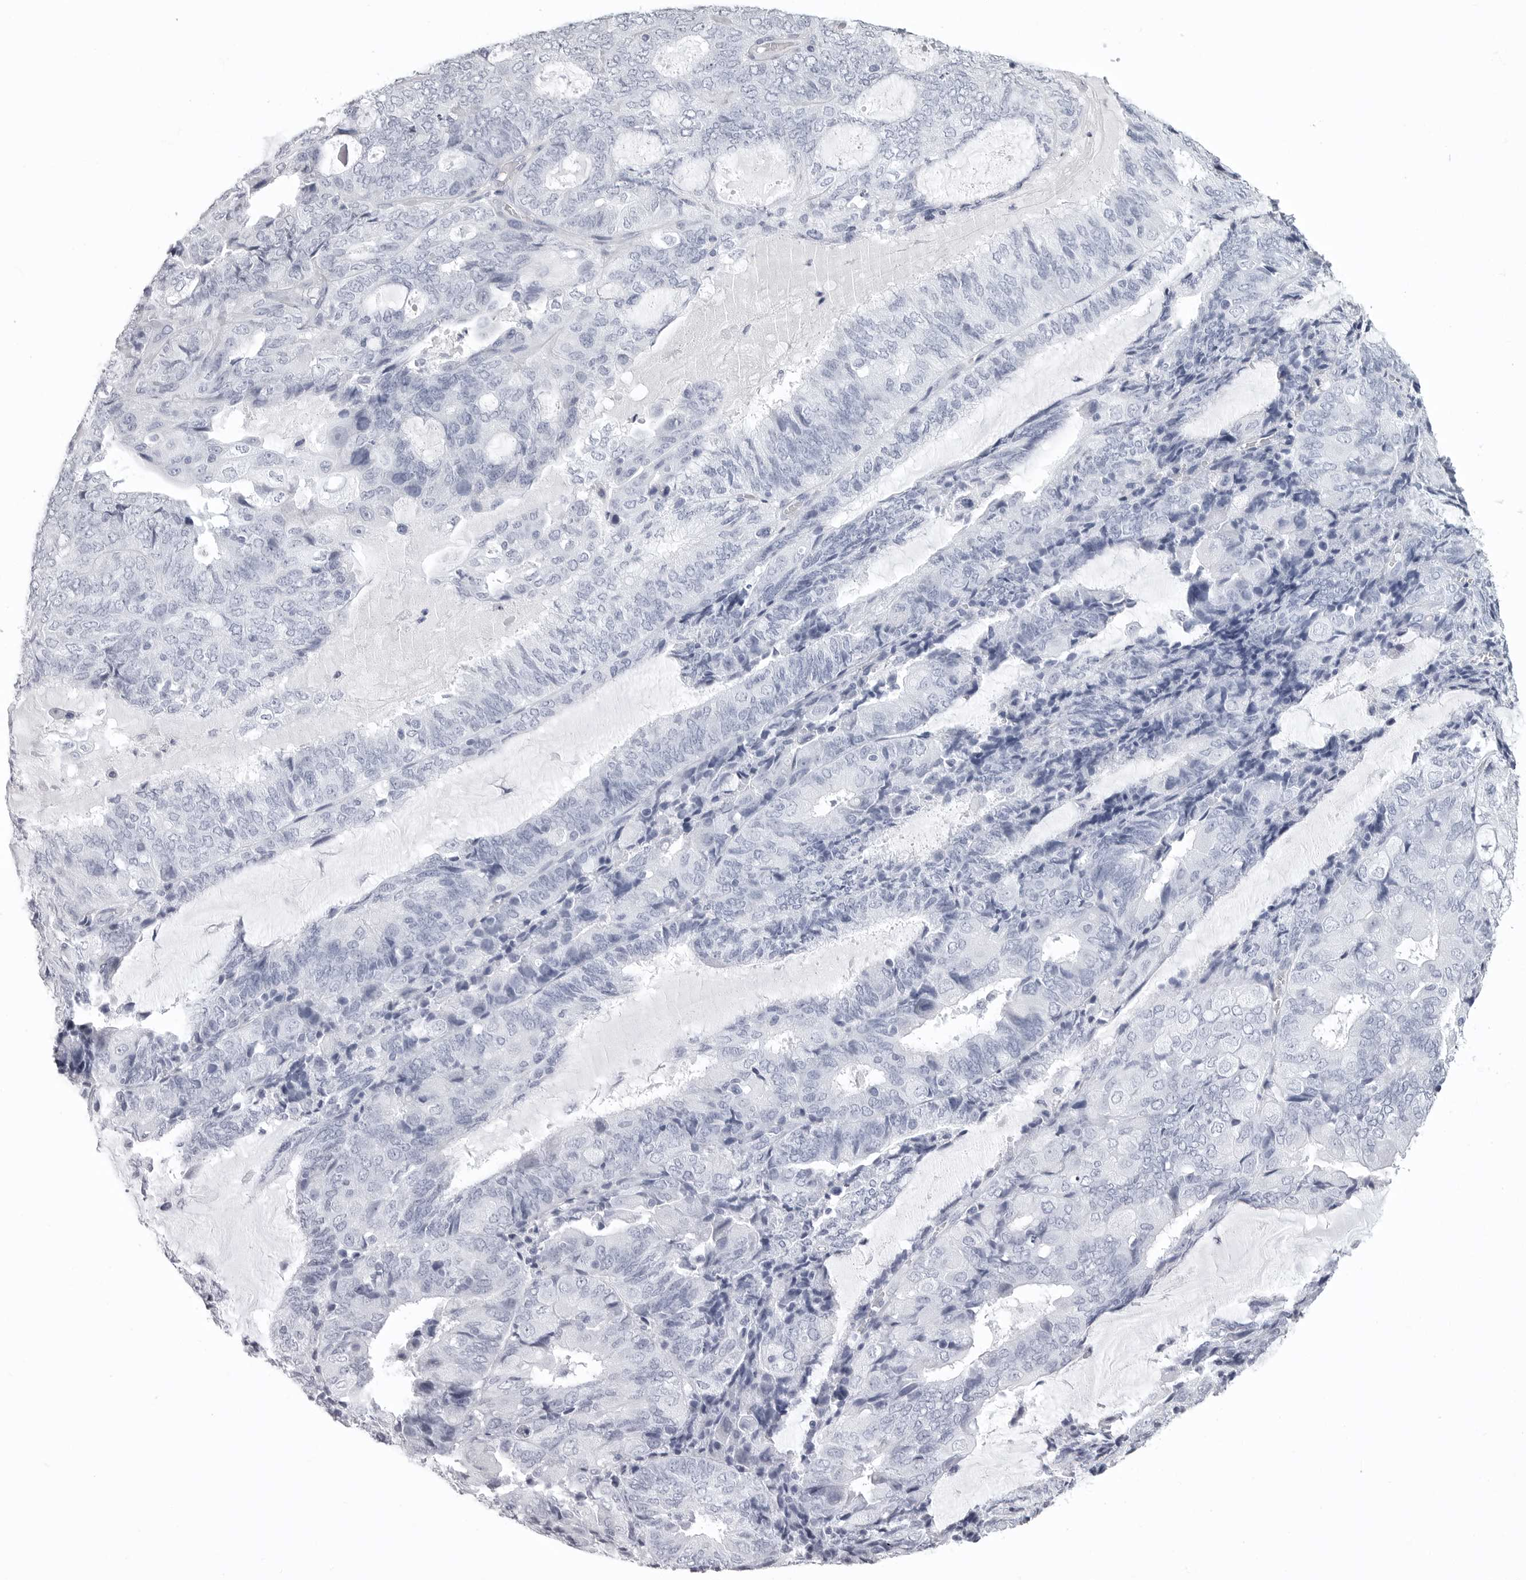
{"staining": {"intensity": "negative", "quantity": "none", "location": "none"}, "tissue": "endometrial cancer", "cell_type": "Tumor cells", "image_type": "cancer", "snomed": [{"axis": "morphology", "description": "Adenocarcinoma, NOS"}, {"axis": "topography", "description": "Endometrium"}], "caption": "Protein analysis of endometrial cancer displays no significant expression in tumor cells.", "gene": "LGALS4", "patient": {"sex": "female", "age": 81}}